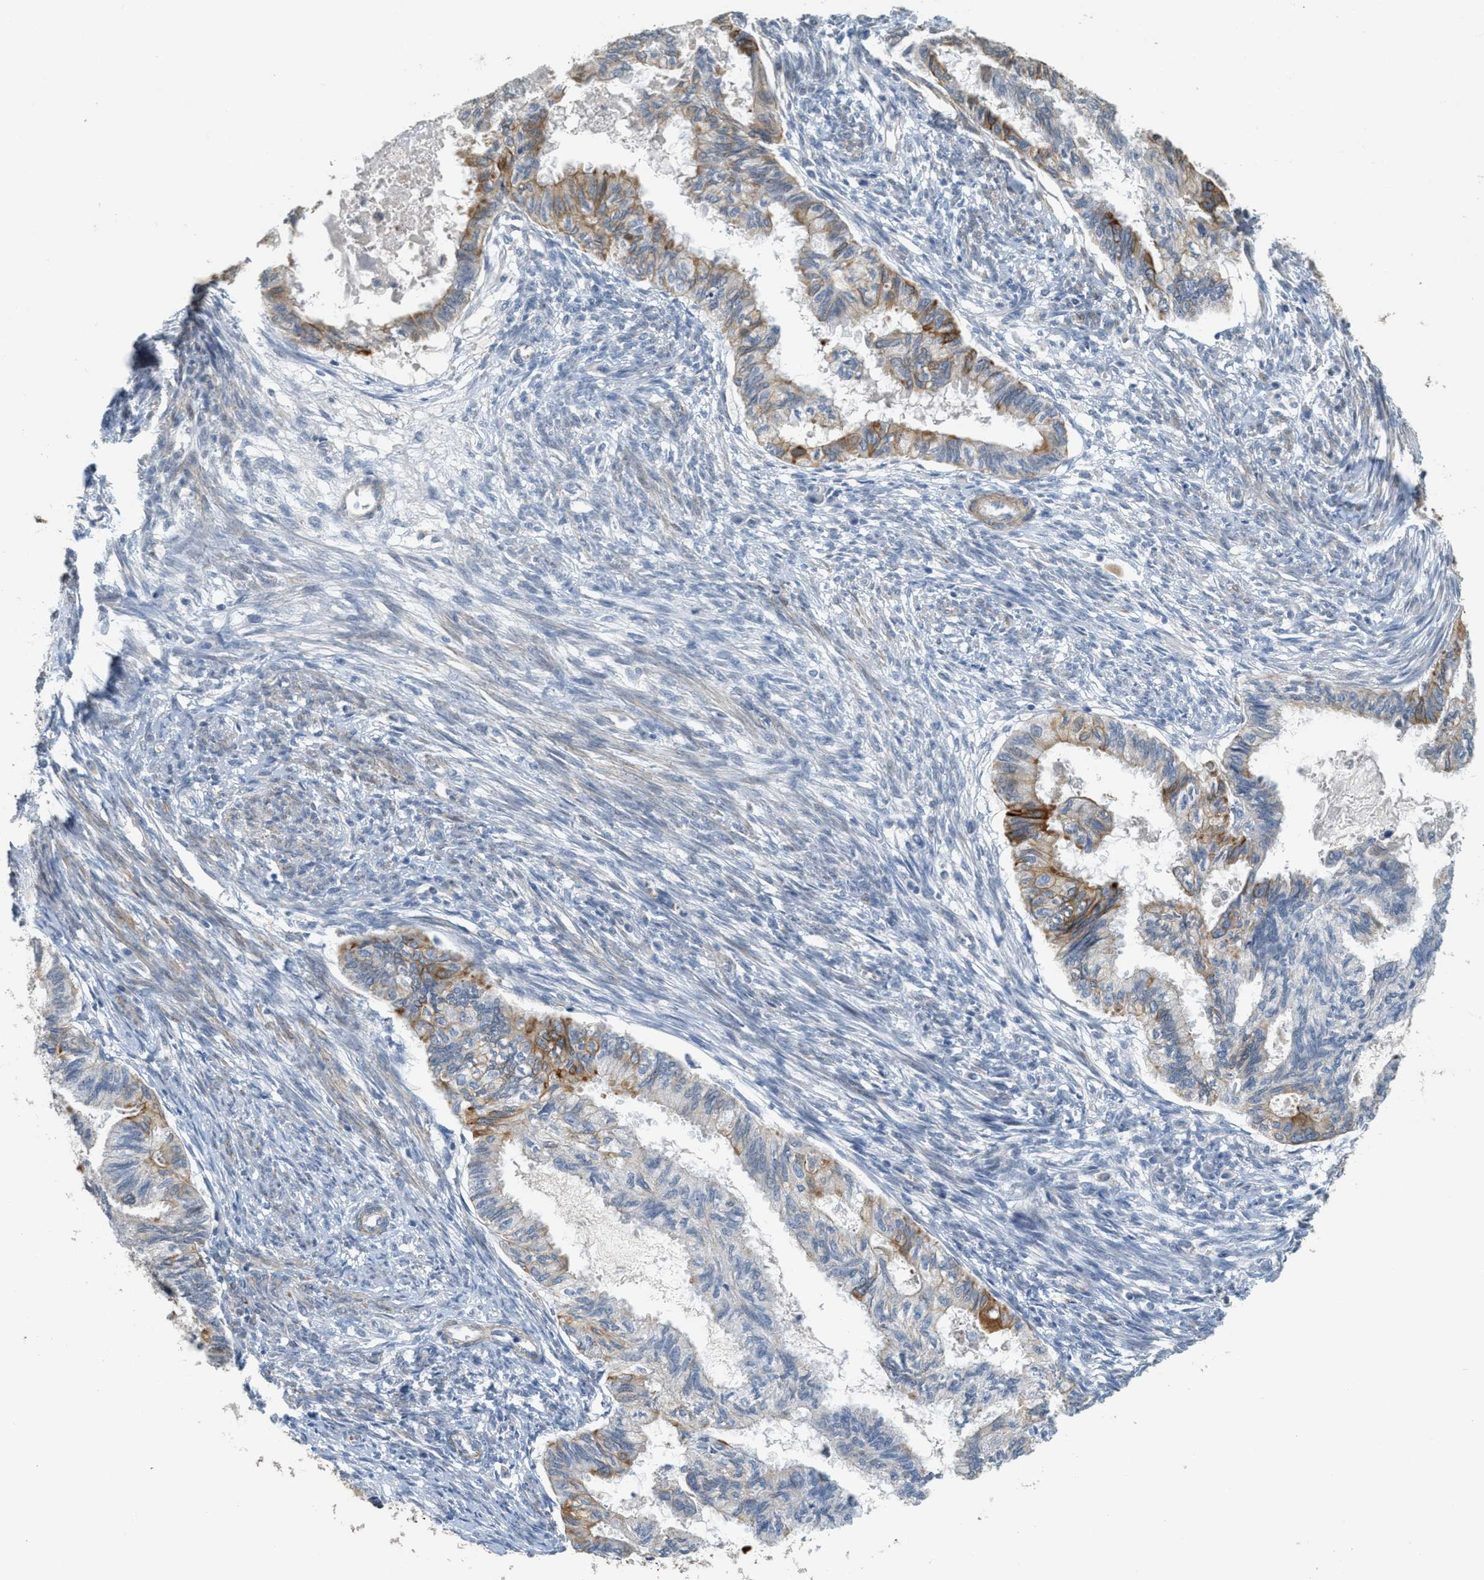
{"staining": {"intensity": "moderate", "quantity": ">75%", "location": "cytoplasmic/membranous"}, "tissue": "cervical cancer", "cell_type": "Tumor cells", "image_type": "cancer", "snomed": [{"axis": "morphology", "description": "Normal tissue, NOS"}, {"axis": "morphology", "description": "Adenocarcinoma, NOS"}, {"axis": "topography", "description": "Cervix"}, {"axis": "topography", "description": "Endometrium"}], "caption": "Brown immunohistochemical staining in human cervical cancer (adenocarcinoma) exhibits moderate cytoplasmic/membranous expression in approximately >75% of tumor cells. Immunohistochemistry stains the protein in brown and the nuclei are stained blue.", "gene": "MRS2", "patient": {"sex": "female", "age": 86}}